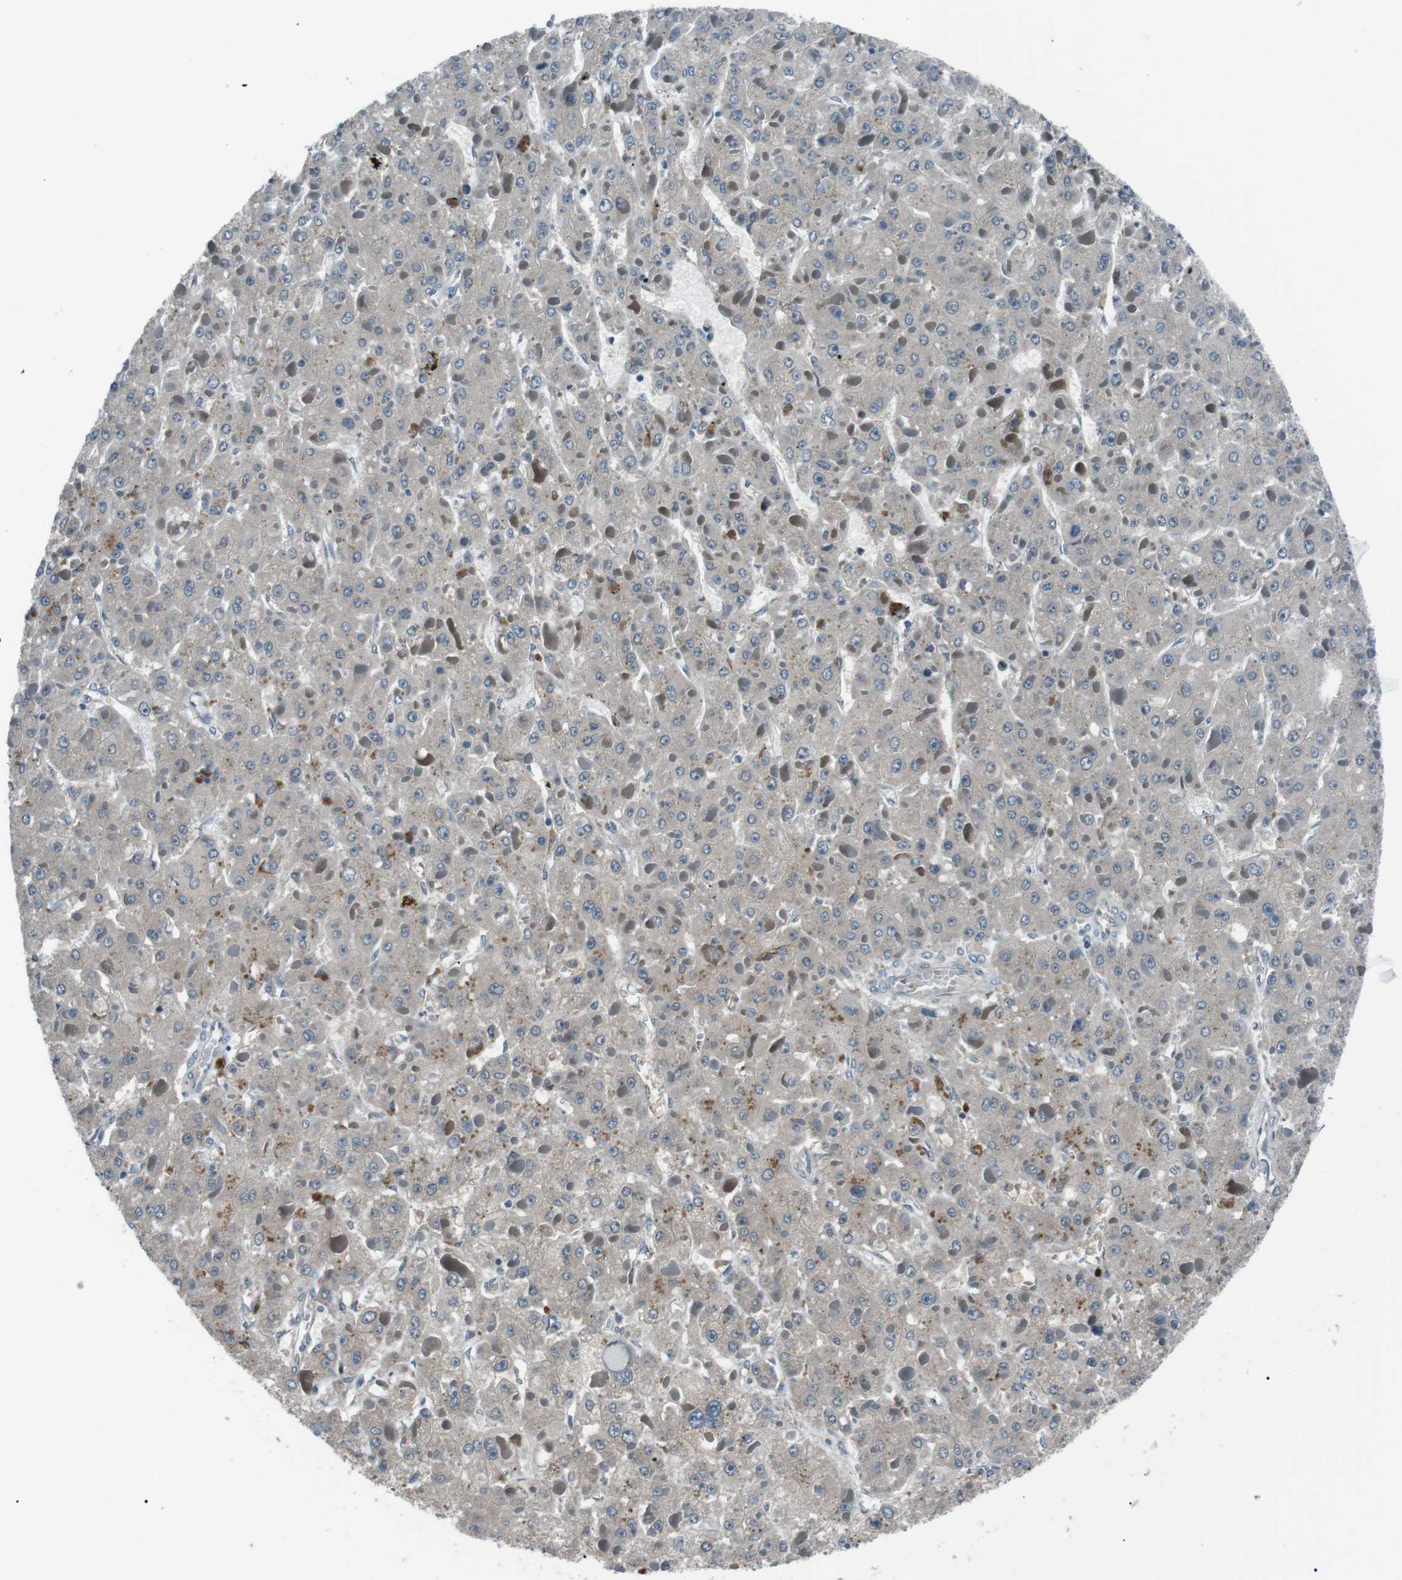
{"staining": {"intensity": "negative", "quantity": "none", "location": "none"}, "tissue": "liver cancer", "cell_type": "Tumor cells", "image_type": "cancer", "snomed": [{"axis": "morphology", "description": "Carcinoma, Hepatocellular, NOS"}, {"axis": "topography", "description": "Liver"}], "caption": "IHC micrograph of neoplastic tissue: liver cancer stained with DAB shows no significant protein expression in tumor cells.", "gene": "LRIG2", "patient": {"sex": "female", "age": 73}}